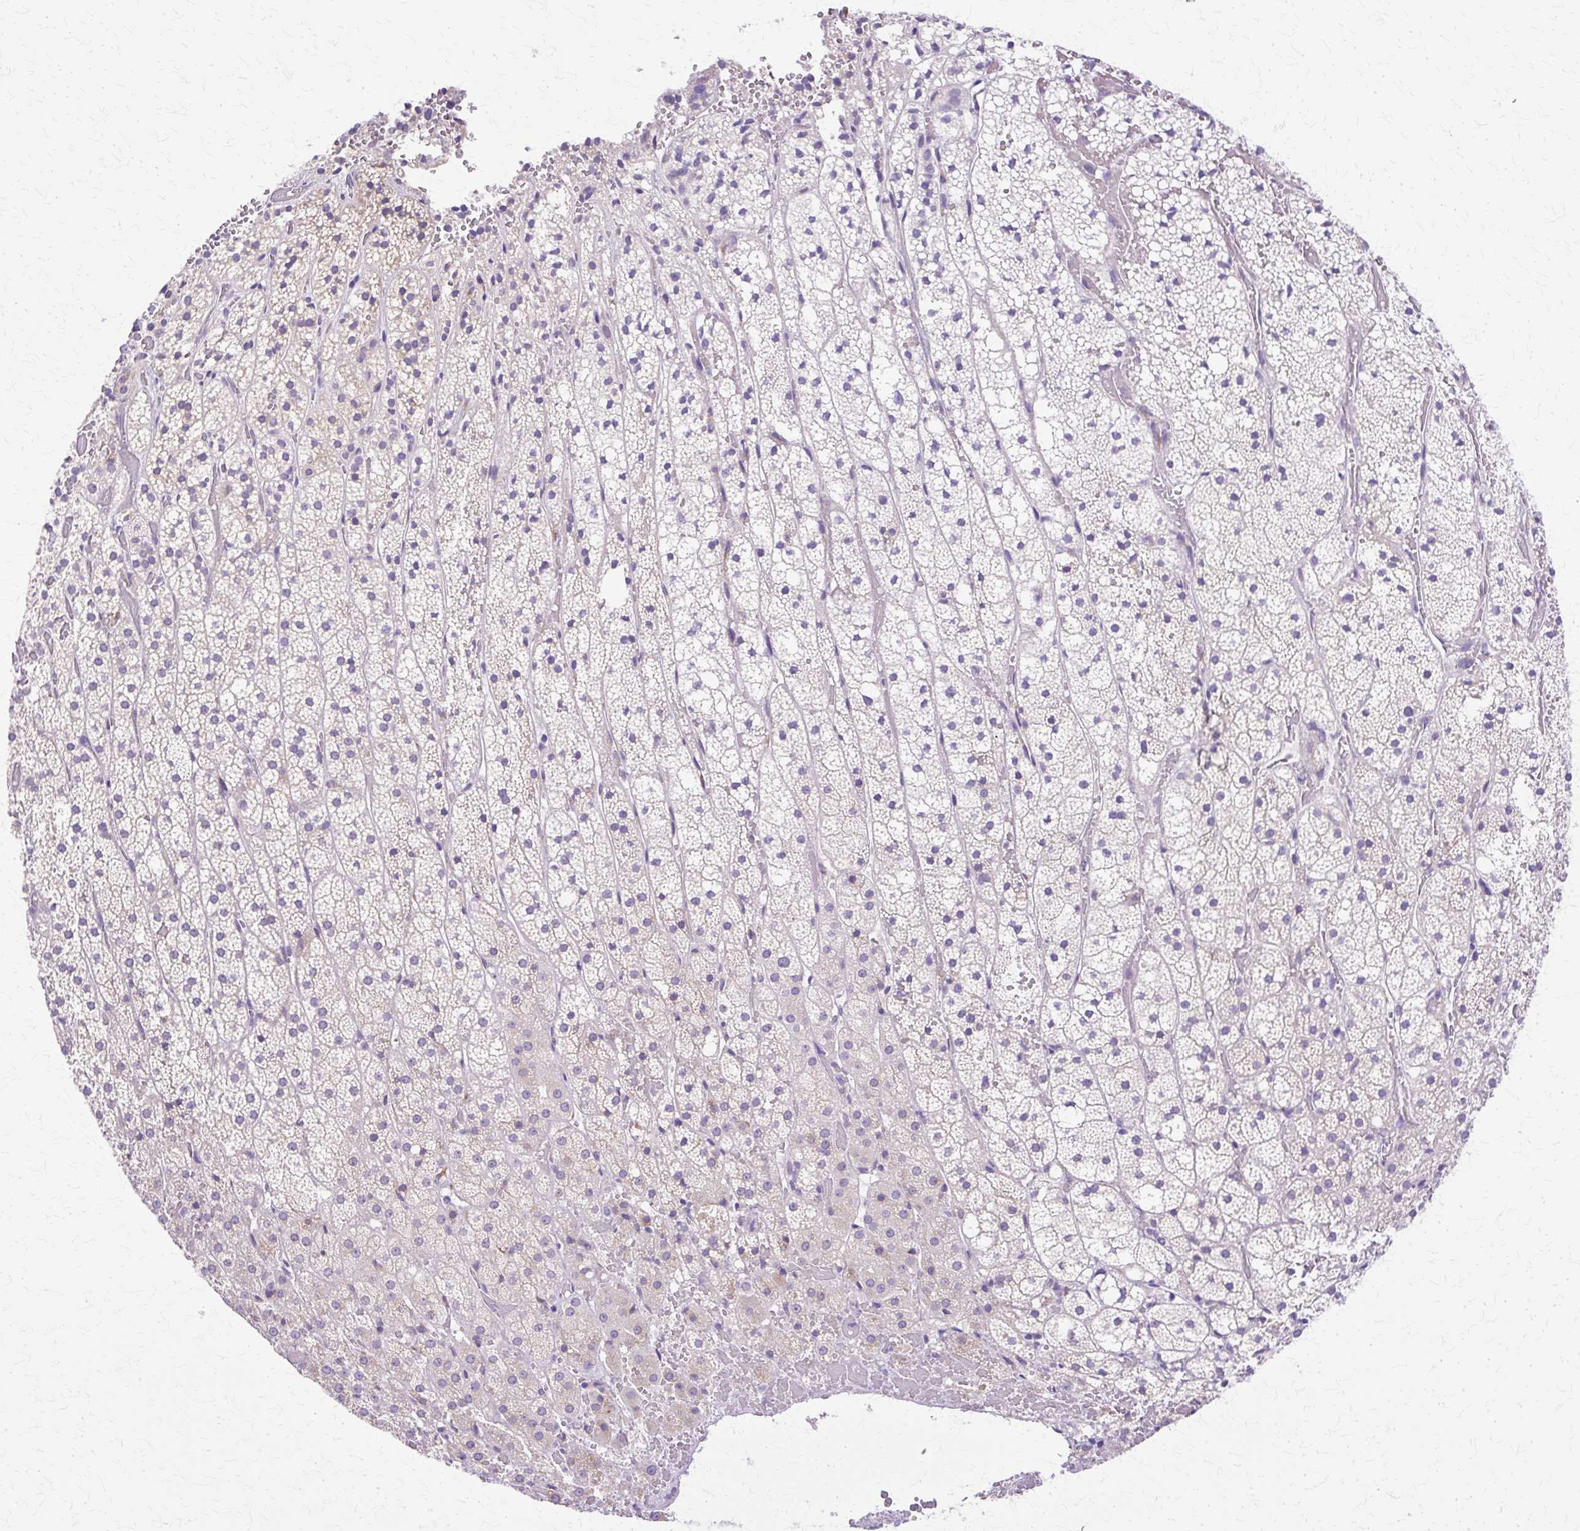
{"staining": {"intensity": "weak", "quantity": "<25%", "location": "cytoplasmic/membranous"}, "tissue": "adrenal gland", "cell_type": "Glandular cells", "image_type": "normal", "snomed": [{"axis": "morphology", "description": "Normal tissue, NOS"}, {"axis": "topography", "description": "Adrenal gland"}], "caption": "This histopathology image is of normal adrenal gland stained with immunohistochemistry to label a protein in brown with the nuclei are counter-stained blue. There is no positivity in glandular cells. (DAB (3,3'-diaminobenzidine) IHC with hematoxylin counter stain).", "gene": "TBC1D3B", "patient": {"sex": "male", "age": 53}}